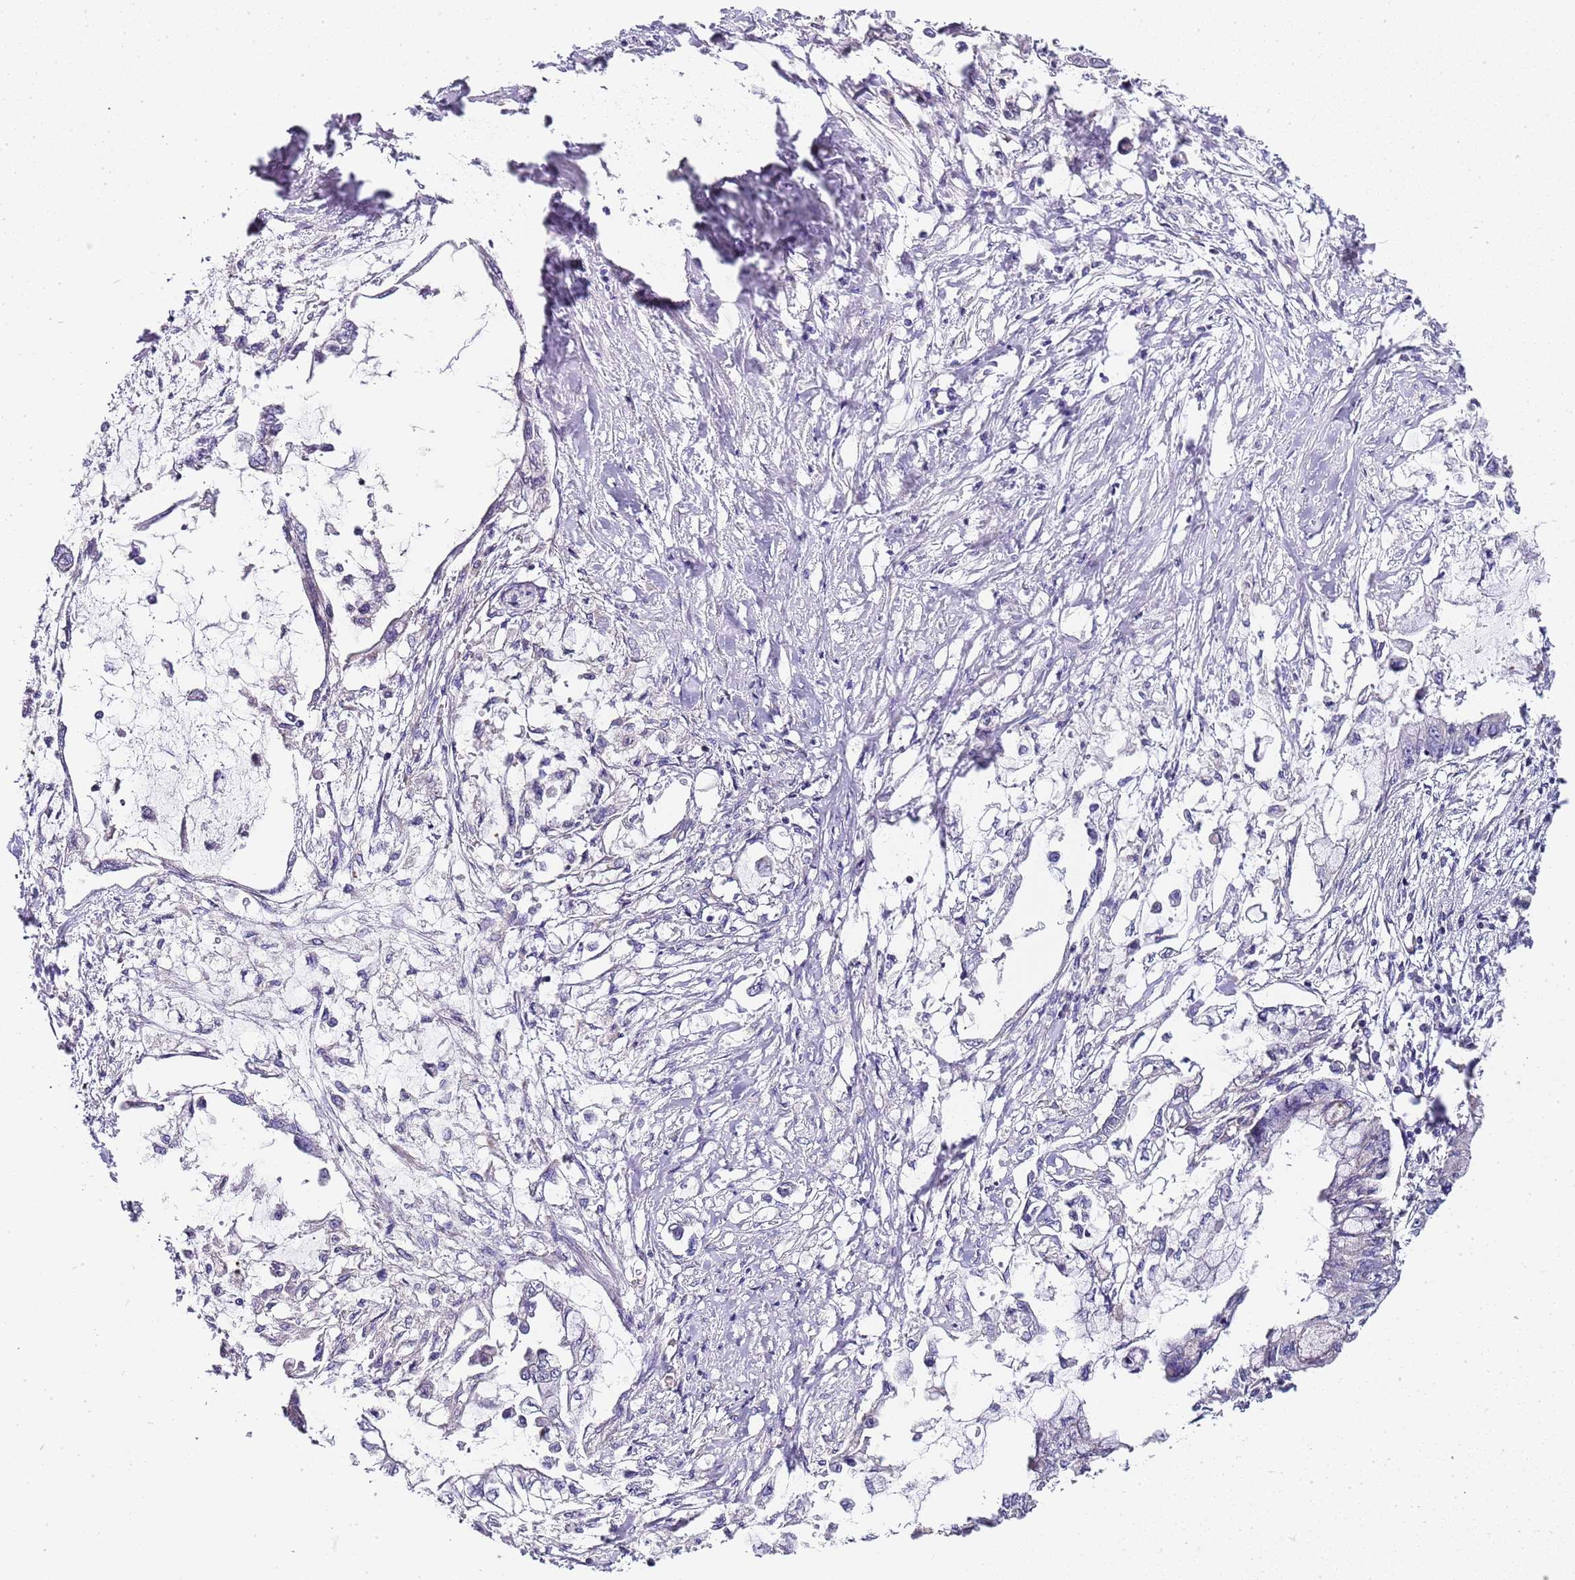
{"staining": {"intensity": "negative", "quantity": "none", "location": "none"}, "tissue": "pancreatic cancer", "cell_type": "Tumor cells", "image_type": "cancer", "snomed": [{"axis": "morphology", "description": "Adenocarcinoma, NOS"}, {"axis": "topography", "description": "Pancreas"}], "caption": "Immunohistochemistry photomicrograph of neoplastic tissue: pancreatic cancer (adenocarcinoma) stained with DAB (3,3'-diaminobenzidine) reveals no significant protein staining in tumor cells.", "gene": "TBC1D9", "patient": {"sex": "male", "age": 48}}